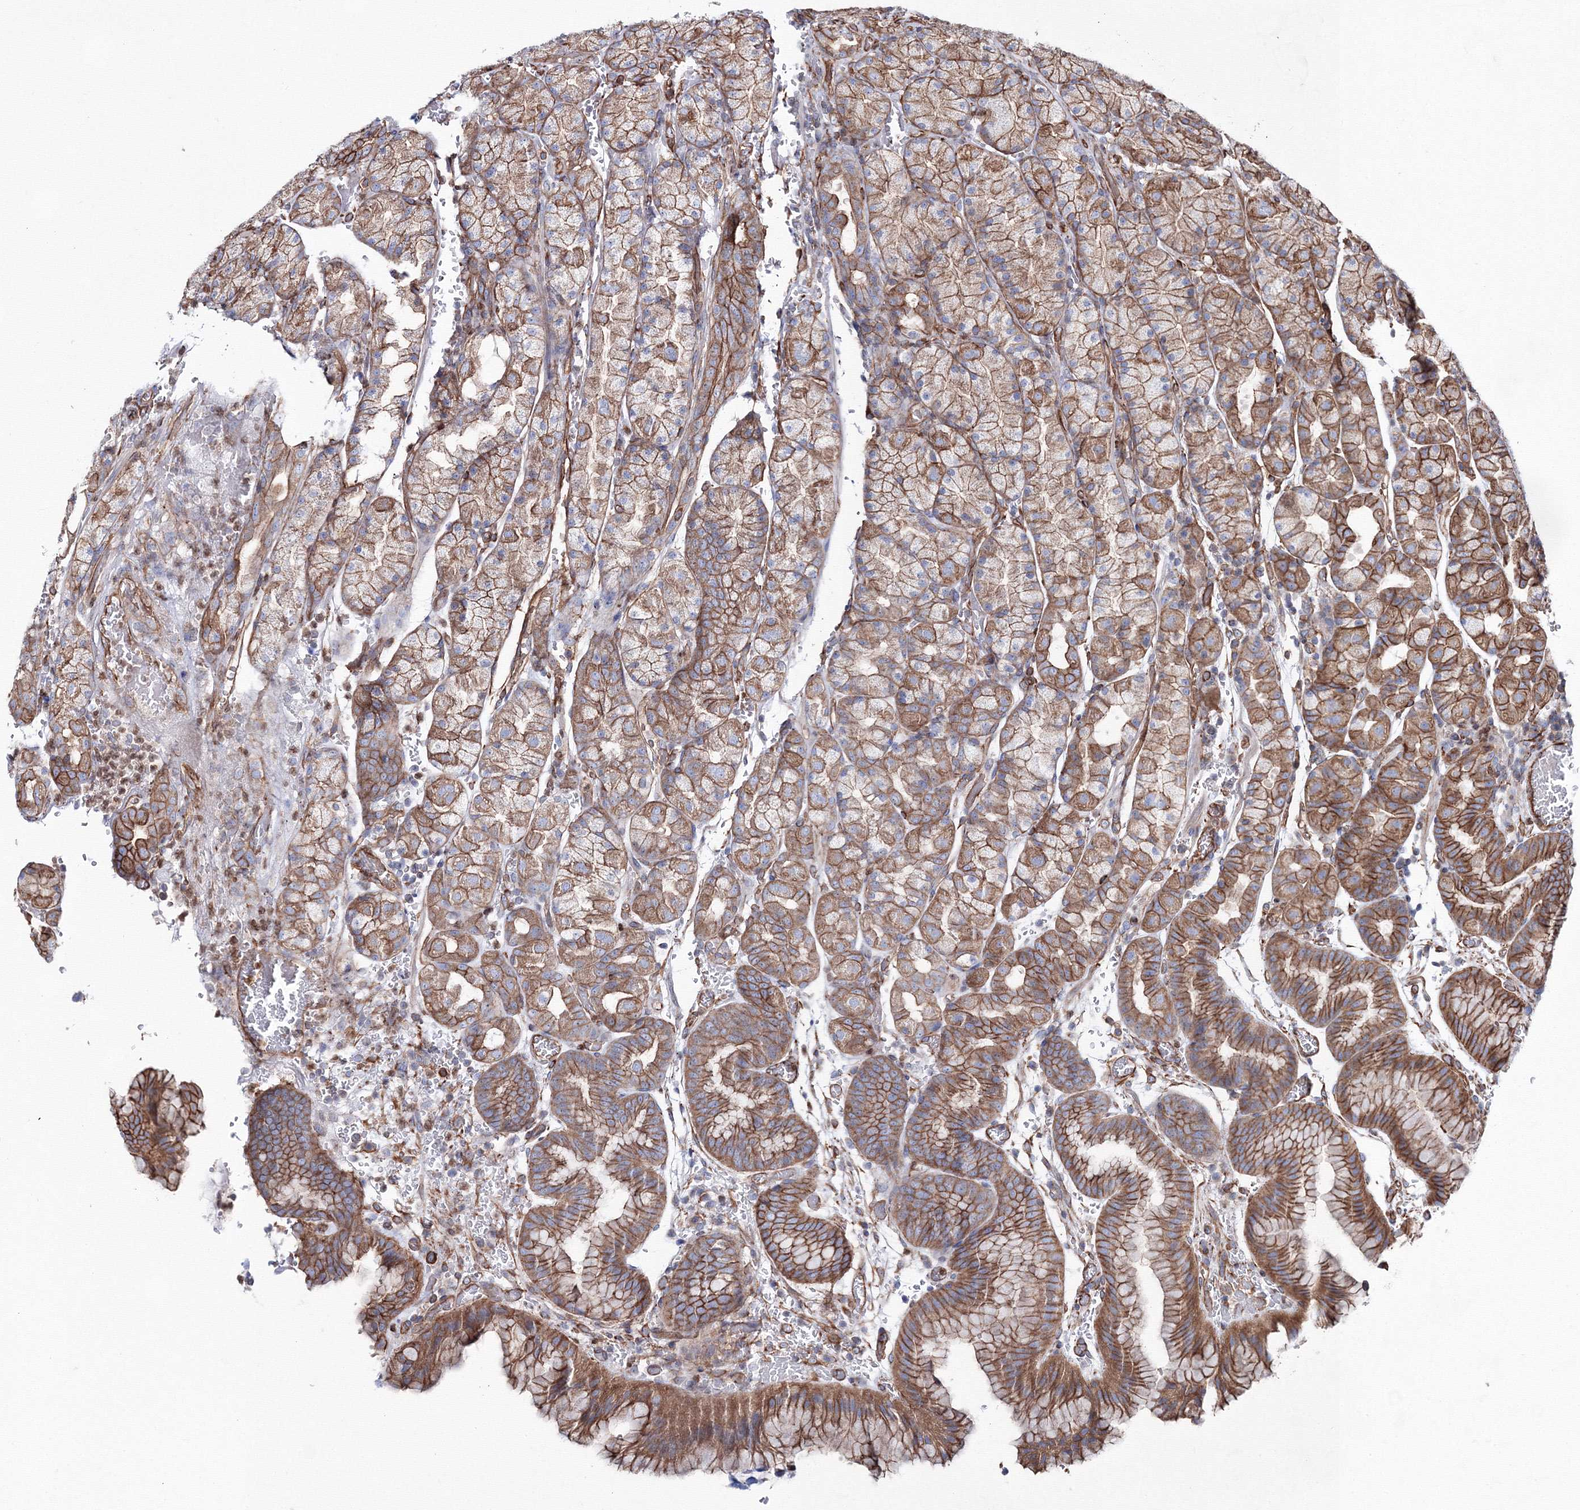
{"staining": {"intensity": "moderate", "quantity": ">75%", "location": "cytoplasmic/membranous"}, "tissue": "stomach", "cell_type": "Glandular cells", "image_type": "normal", "snomed": [{"axis": "morphology", "description": "Normal tissue, NOS"}, {"axis": "morphology", "description": "Carcinoid, malignant, NOS"}, {"axis": "topography", "description": "Stomach, upper"}], "caption": "Protein staining displays moderate cytoplasmic/membranous expression in approximately >75% of glandular cells in normal stomach.", "gene": "ANKRD37", "patient": {"sex": "male", "age": 39}}